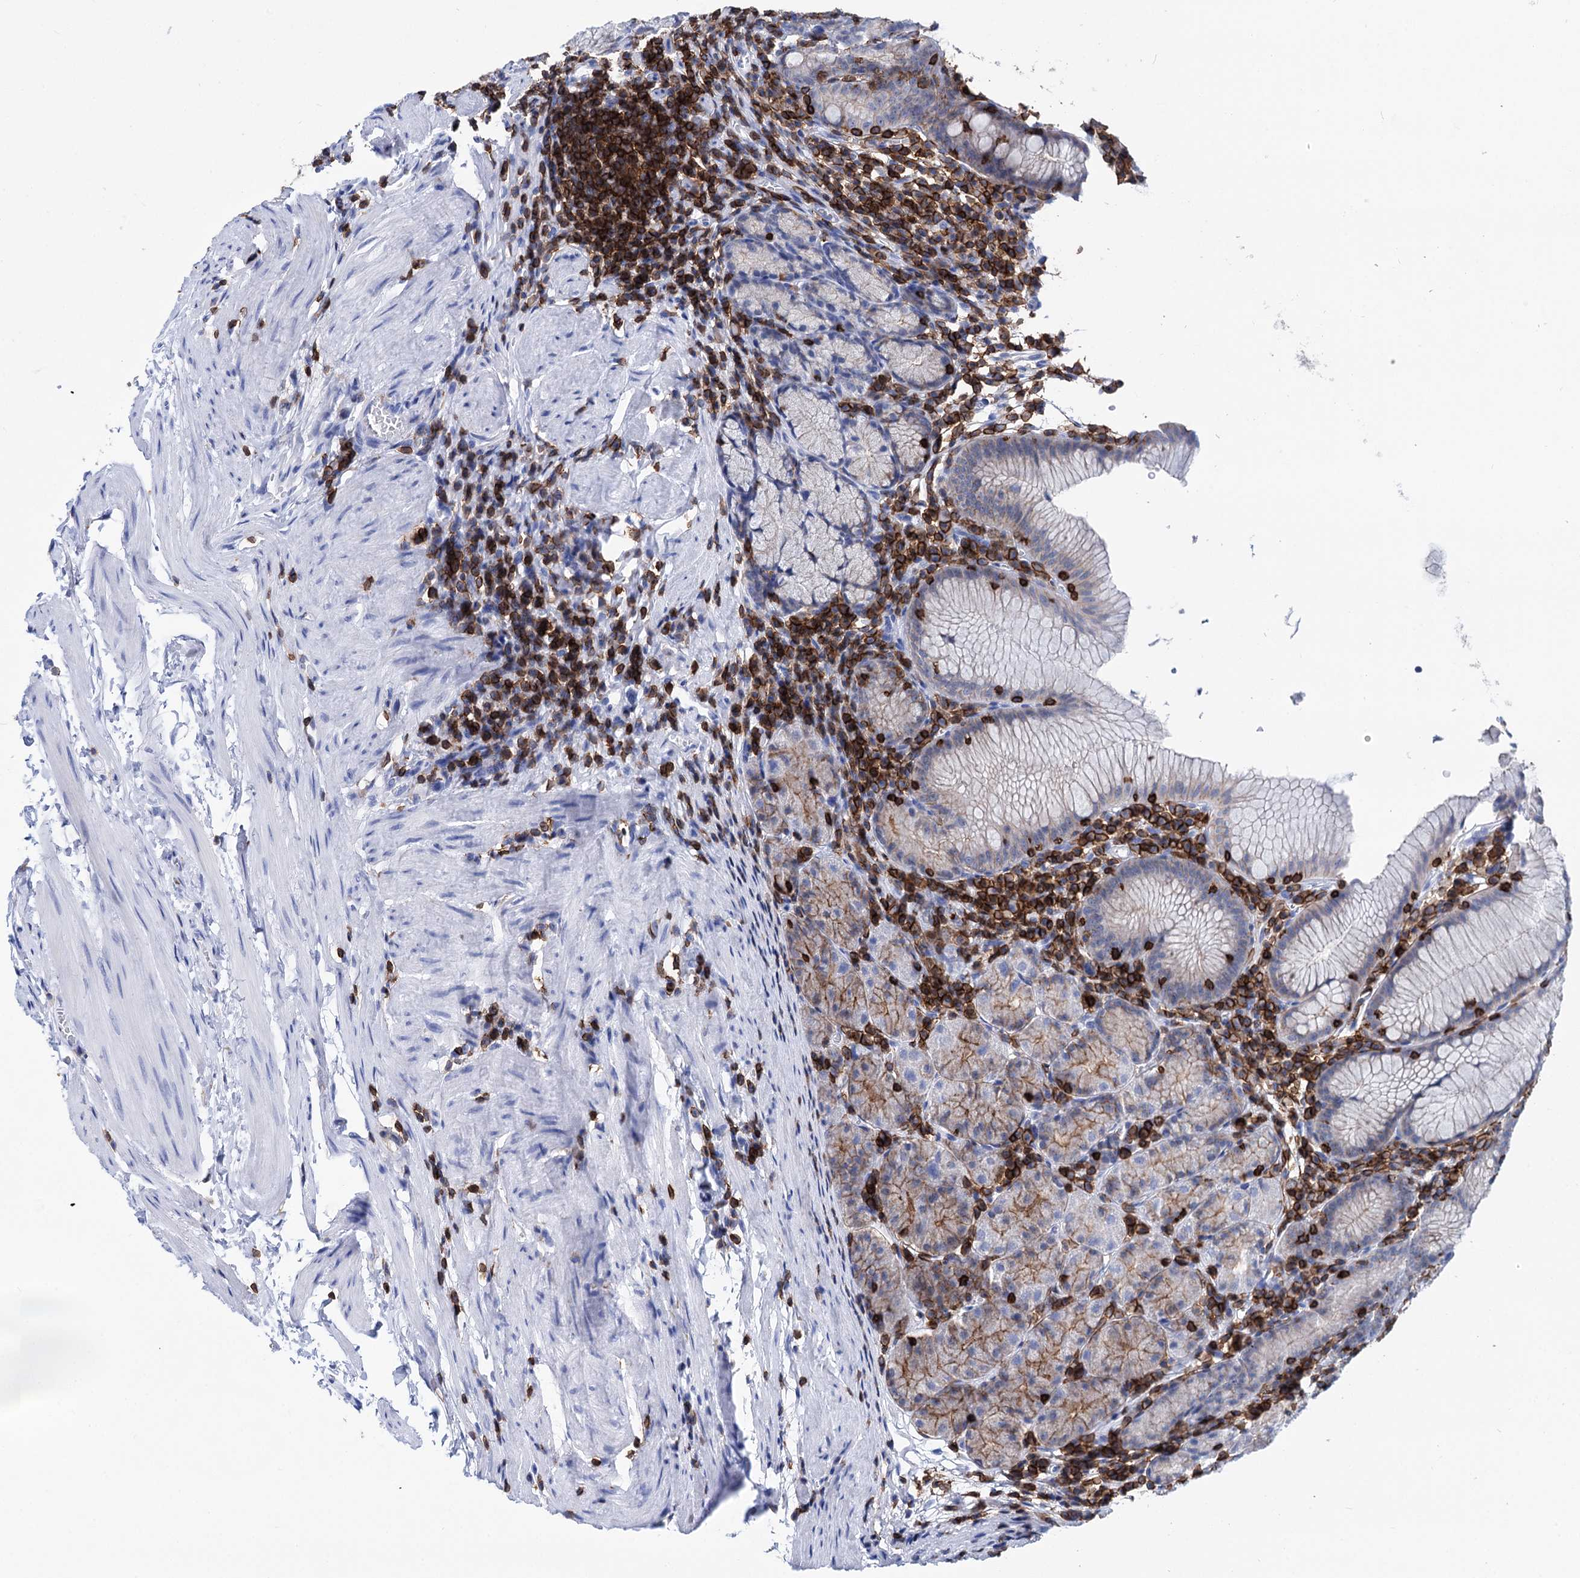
{"staining": {"intensity": "moderate", "quantity": "25%-75%", "location": "cytoplasmic/membranous"}, "tissue": "stomach", "cell_type": "Glandular cells", "image_type": "normal", "snomed": [{"axis": "morphology", "description": "Normal tissue, NOS"}, {"axis": "topography", "description": "Stomach"}], "caption": "Immunohistochemical staining of unremarkable human stomach exhibits medium levels of moderate cytoplasmic/membranous expression in about 25%-75% of glandular cells.", "gene": "DEF6", "patient": {"sex": "male", "age": 55}}